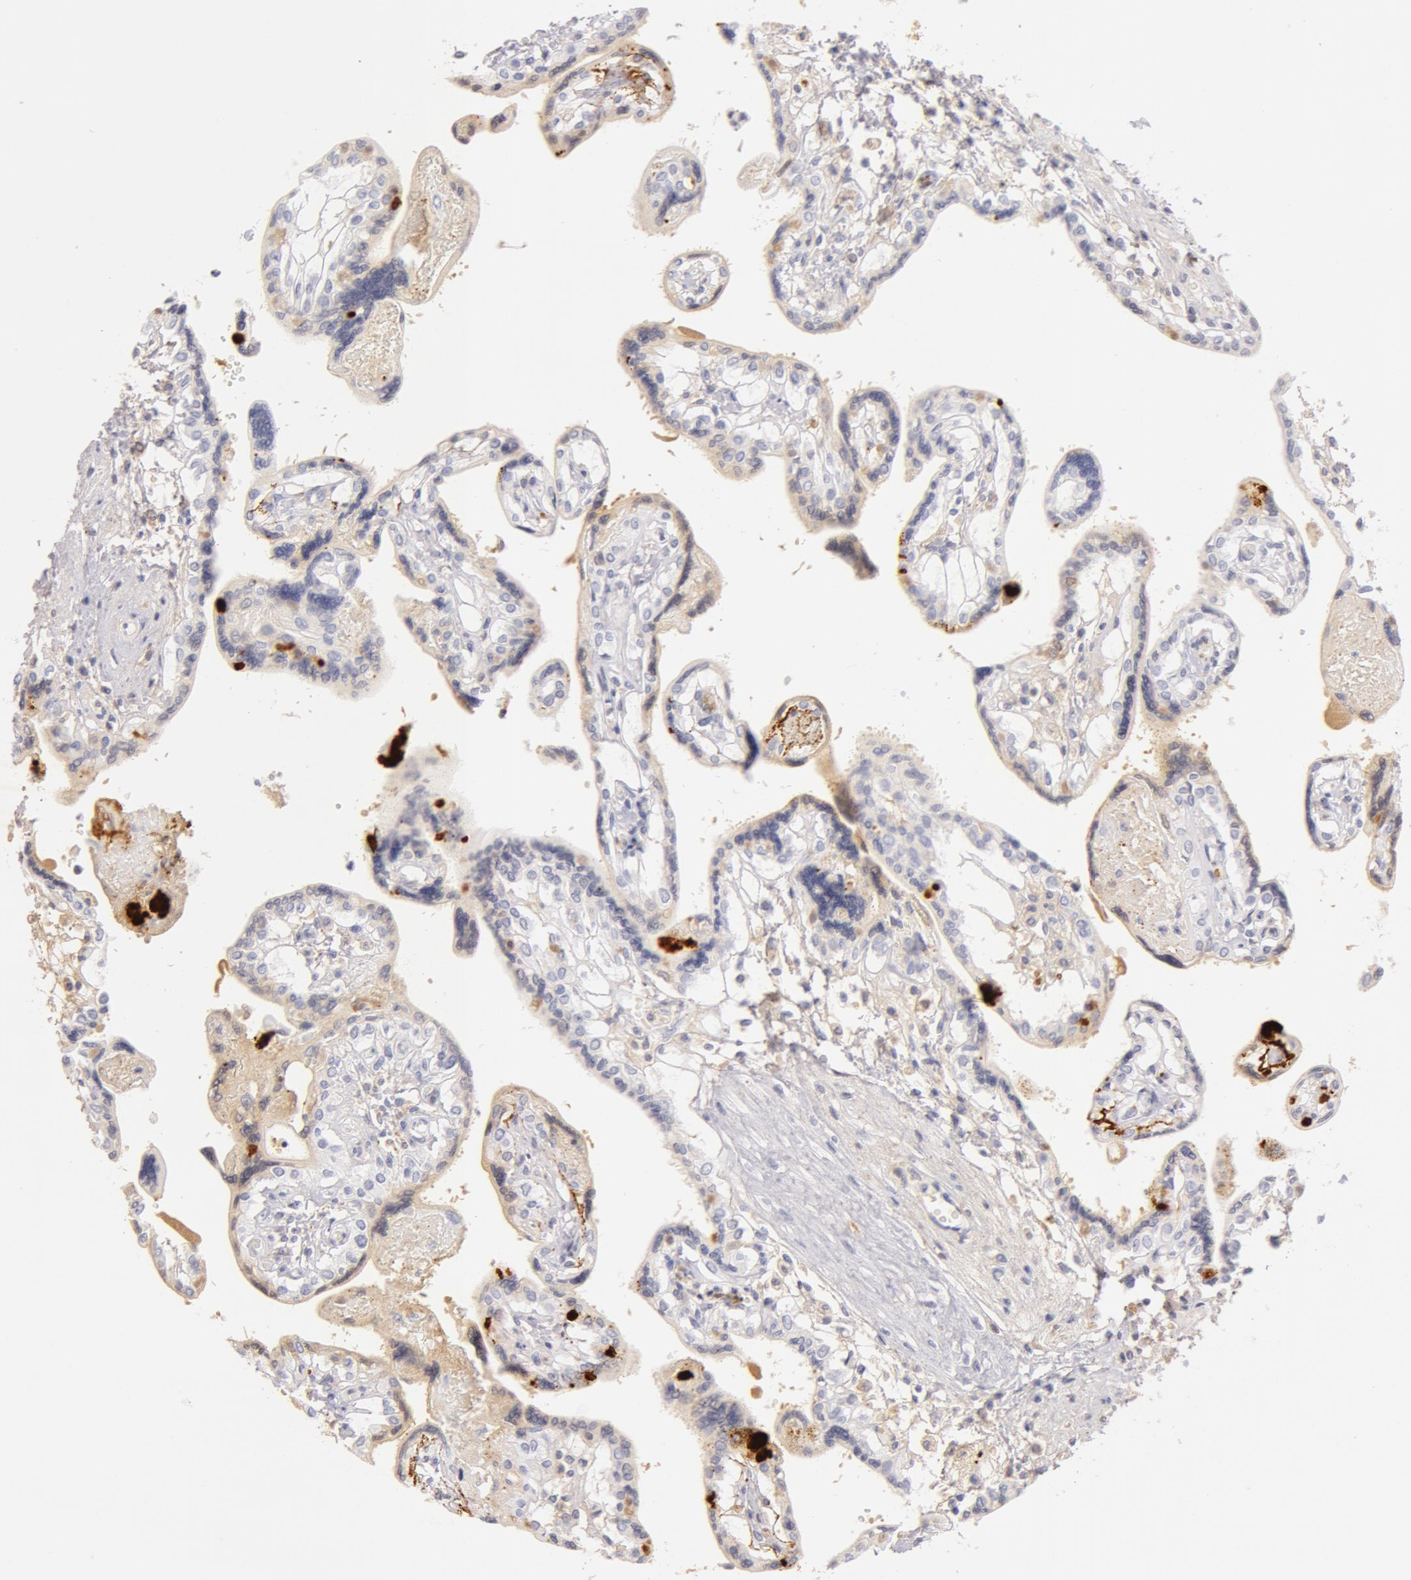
{"staining": {"intensity": "negative", "quantity": "none", "location": "none"}, "tissue": "placenta", "cell_type": "Decidual cells", "image_type": "normal", "snomed": [{"axis": "morphology", "description": "Normal tissue, NOS"}, {"axis": "topography", "description": "Placenta"}], "caption": "Immunohistochemistry (IHC) photomicrograph of normal human placenta stained for a protein (brown), which displays no expression in decidual cells. (IHC, brightfield microscopy, high magnification).", "gene": "AHSG", "patient": {"sex": "female", "age": 31}}